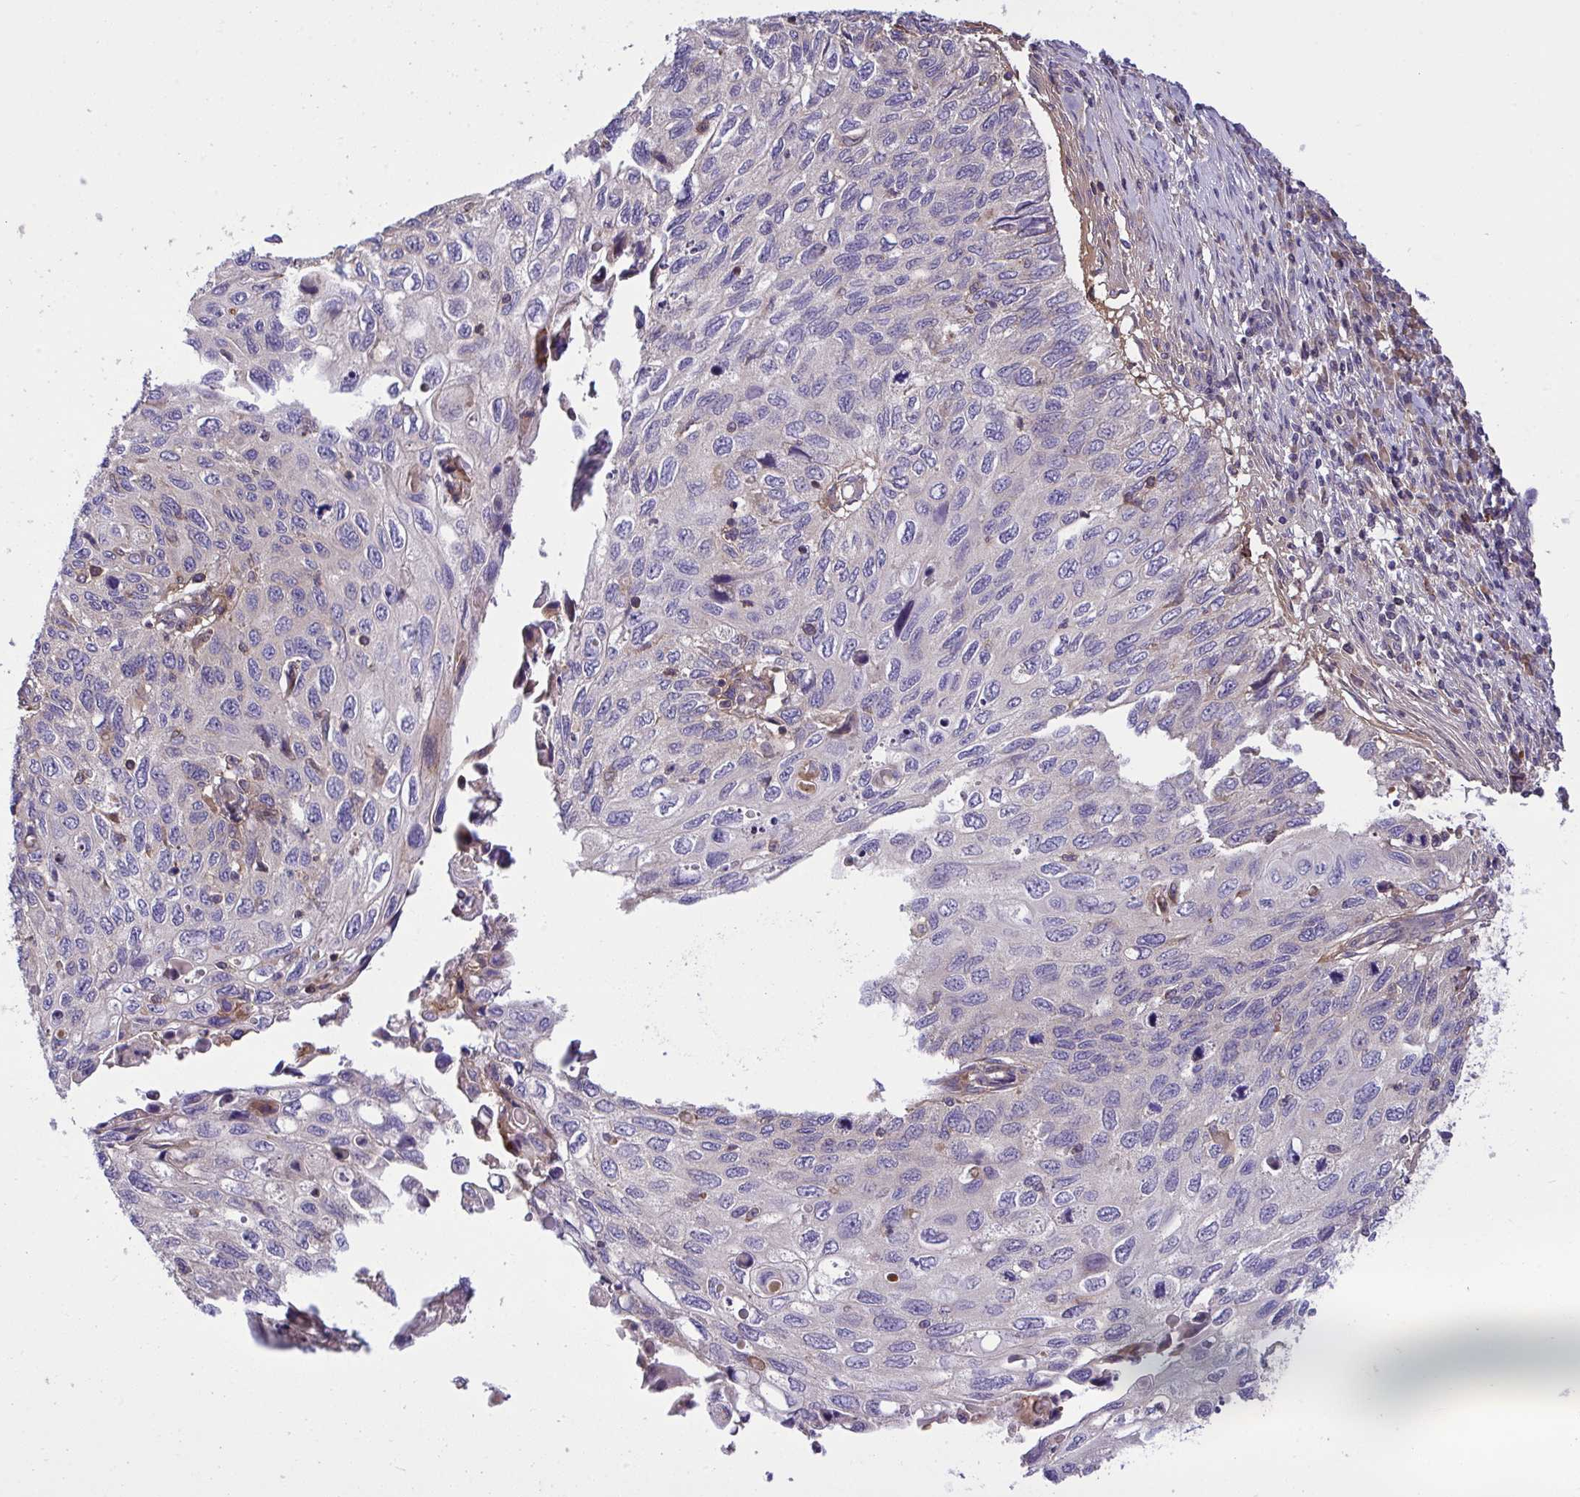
{"staining": {"intensity": "negative", "quantity": "none", "location": "none"}, "tissue": "cervical cancer", "cell_type": "Tumor cells", "image_type": "cancer", "snomed": [{"axis": "morphology", "description": "Squamous cell carcinoma, NOS"}, {"axis": "topography", "description": "Cervix"}], "caption": "The histopathology image shows no significant staining in tumor cells of cervical cancer (squamous cell carcinoma).", "gene": "GRB14", "patient": {"sex": "female", "age": 70}}